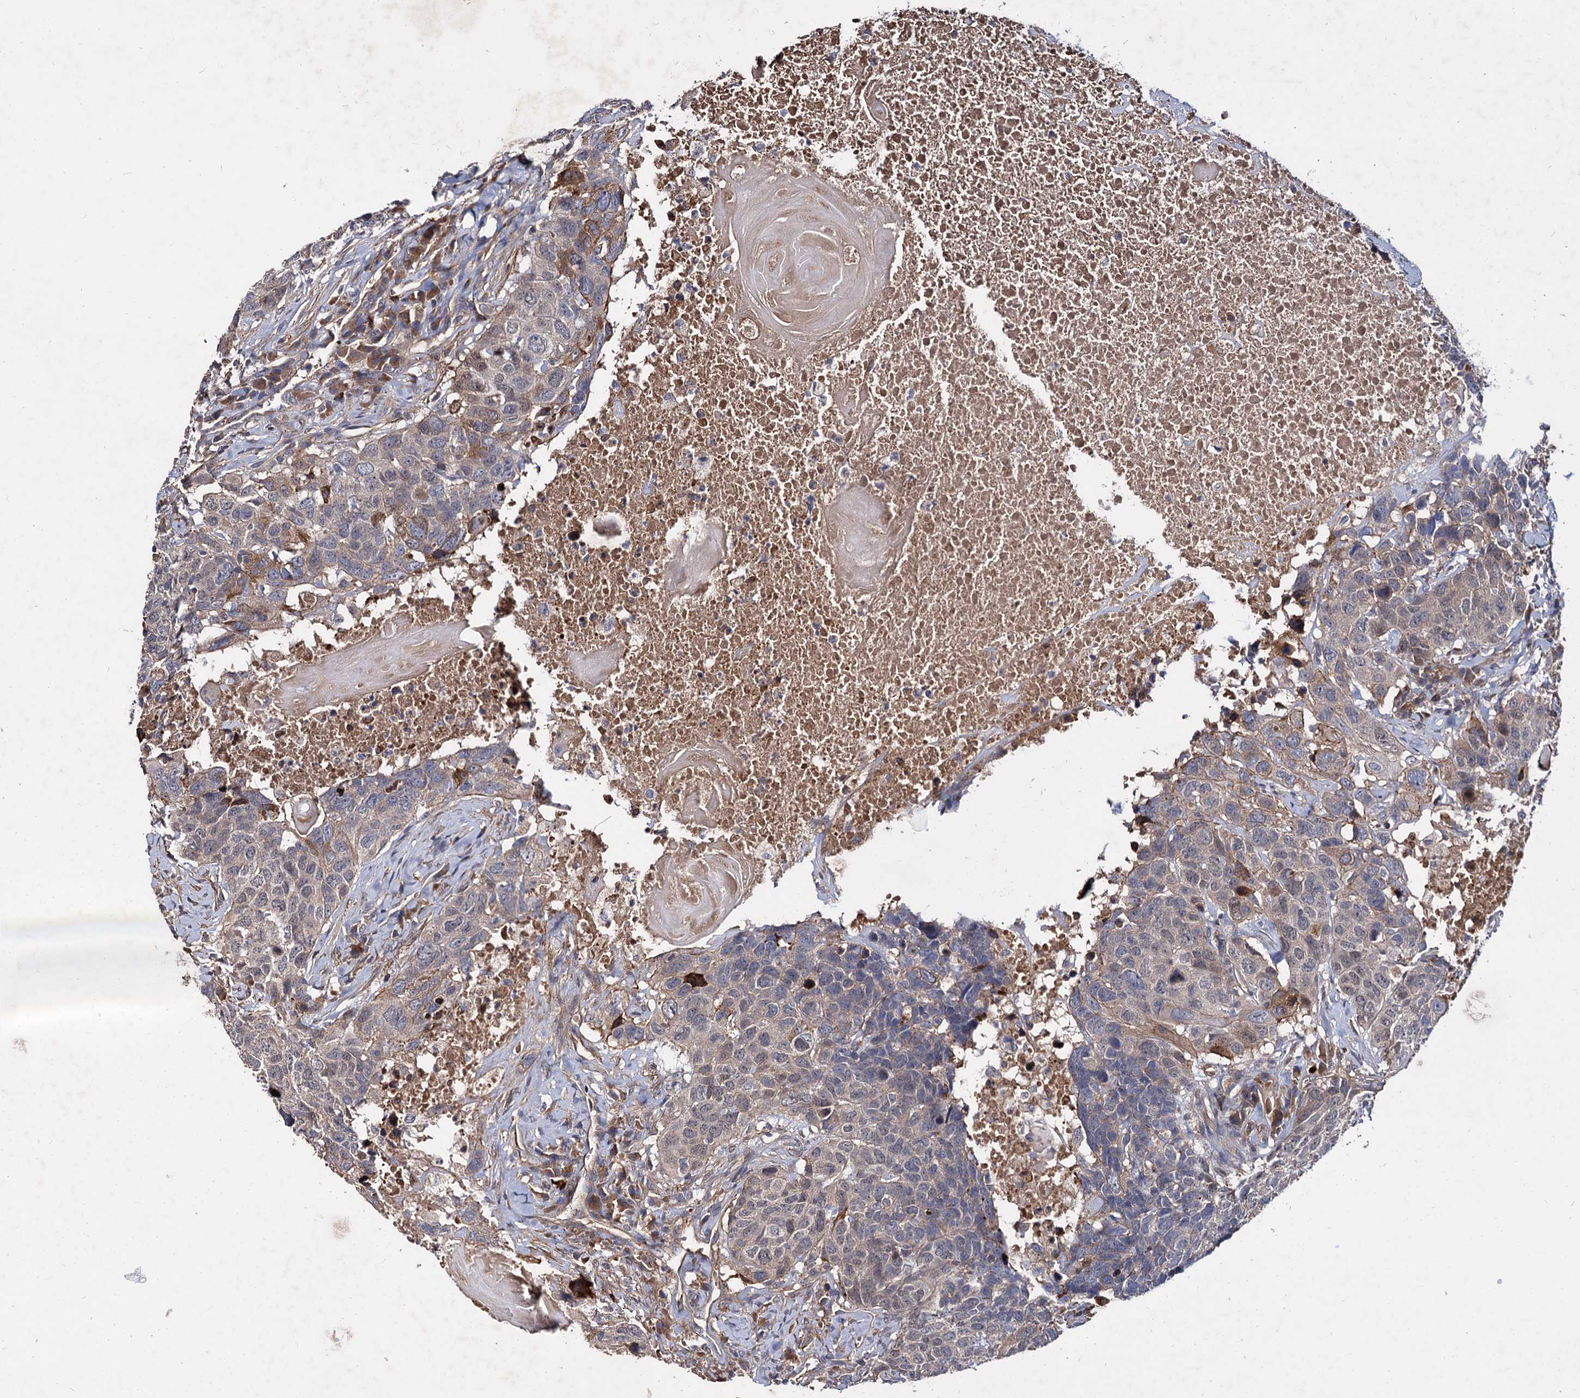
{"staining": {"intensity": "moderate", "quantity": "<25%", "location": "cytoplasmic/membranous"}, "tissue": "head and neck cancer", "cell_type": "Tumor cells", "image_type": "cancer", "snomed": [{"axis": "morphology", "description": "Squamous cell carcinoma, NOS"}, {"axis": "topography", "description": "Head-Neck"}], "caption": "This photomicrograph displays head and neck squamous cell carcinoma stained with immunohistochemistry to label a protein in brown. The cytoplasmic/membranous of tumor cells show moderate positivity for the protein. Nuclei are counter-stained blue.", "gene": "ISM2", "patient": {"sex": "male", "age": 66}}